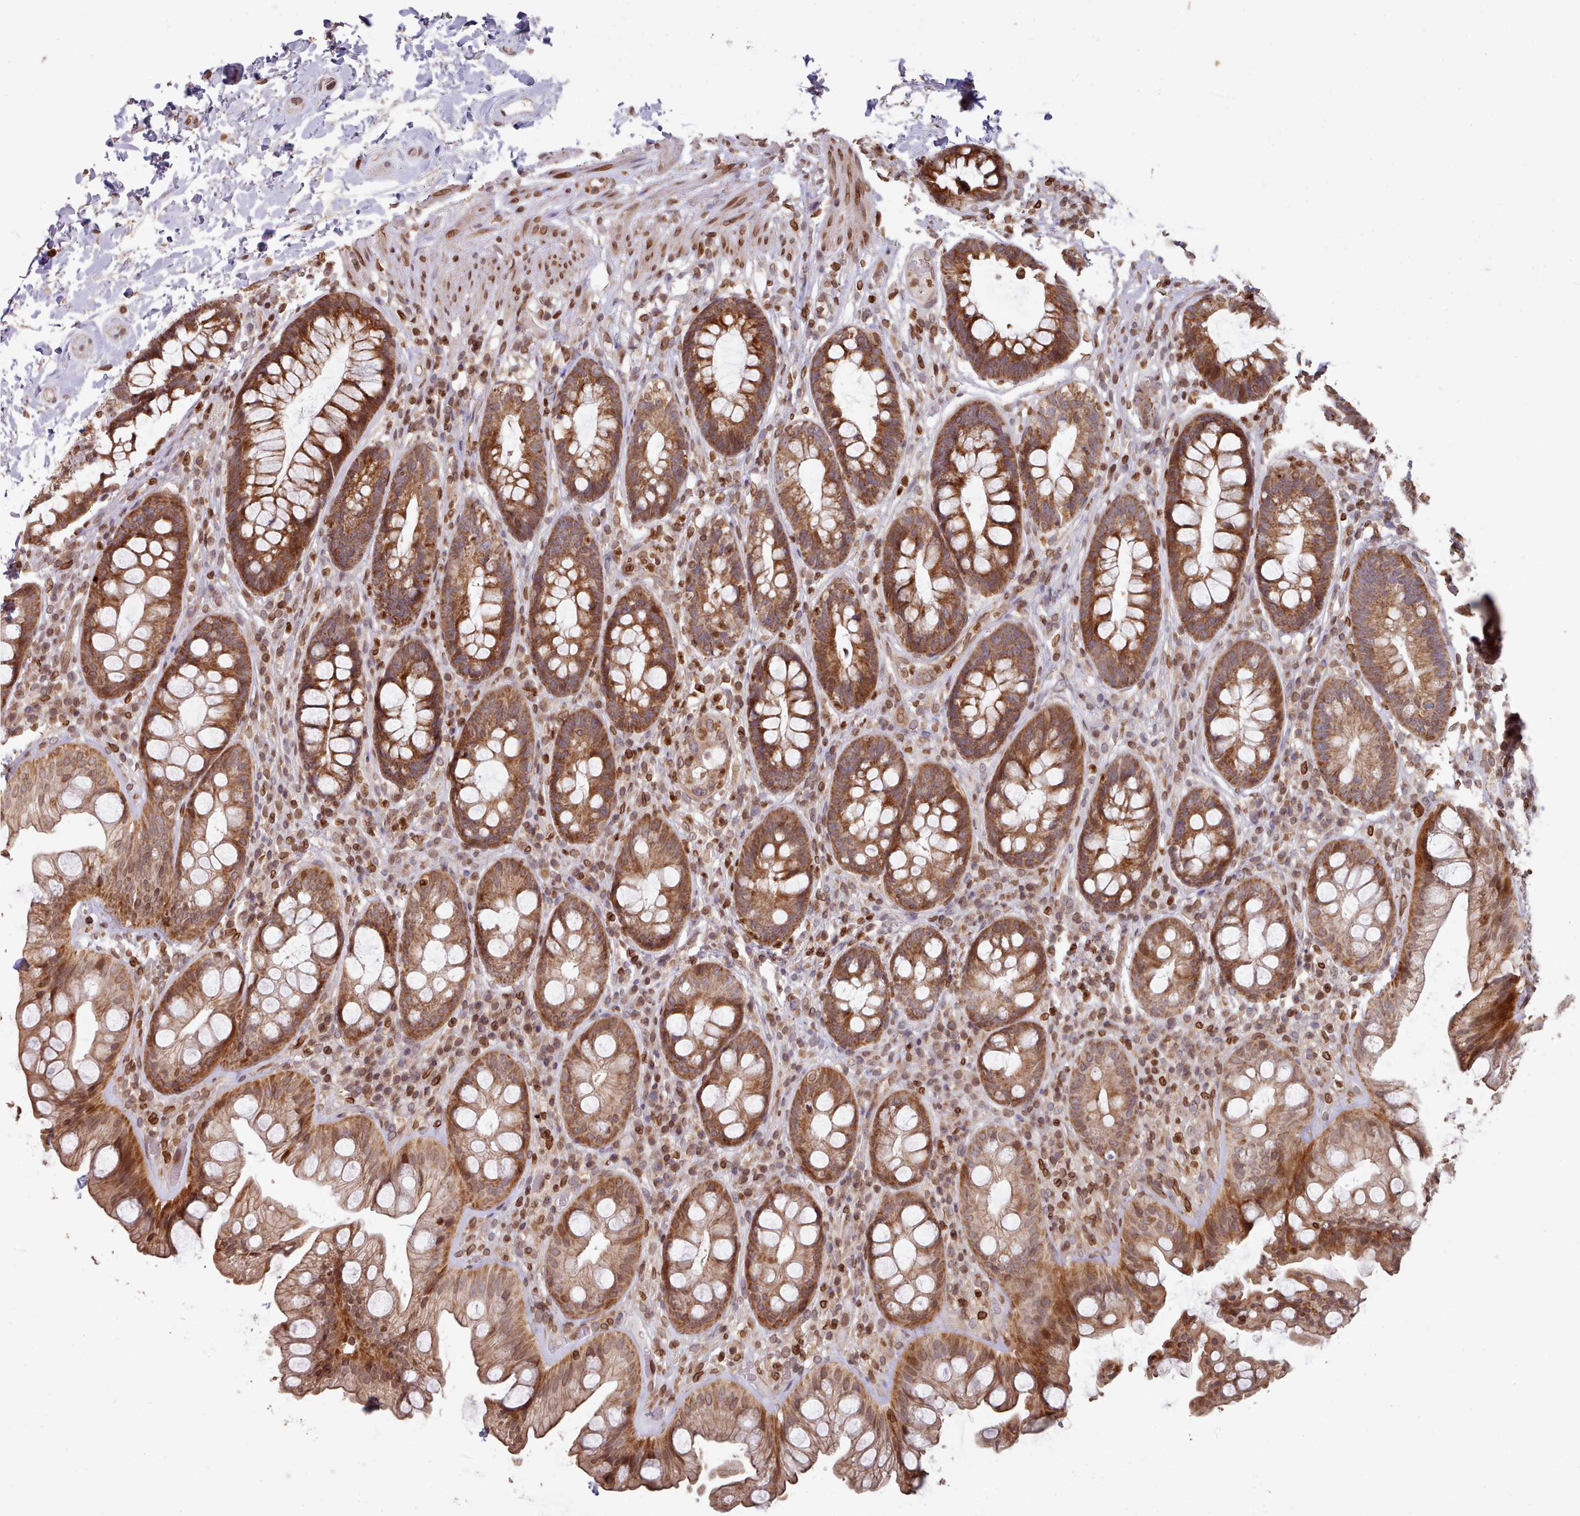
{"staining": {"intensity": "moderate", "quantity": ">75%", "location": "cytoplasmic/membranous,nuclear"}, "tissue": "rectum", "cell_type": "Glandular cells", "image_type": "normal", "snomed": [{"axis": "morphology", "description": "Normal tissue, NOS"}, {"axis": "topography", "description": "Rectum"}], "caption": "A high-resolution micrograph shows immunohistochemistry (IHC) staining of normal rectum, which displays moderate cytoplasmic/membranous,nuclear staining in about >75% of glandular cells.", "gene": "TOR1AIP1", "patient": {"sex": "male", "age": 74}}